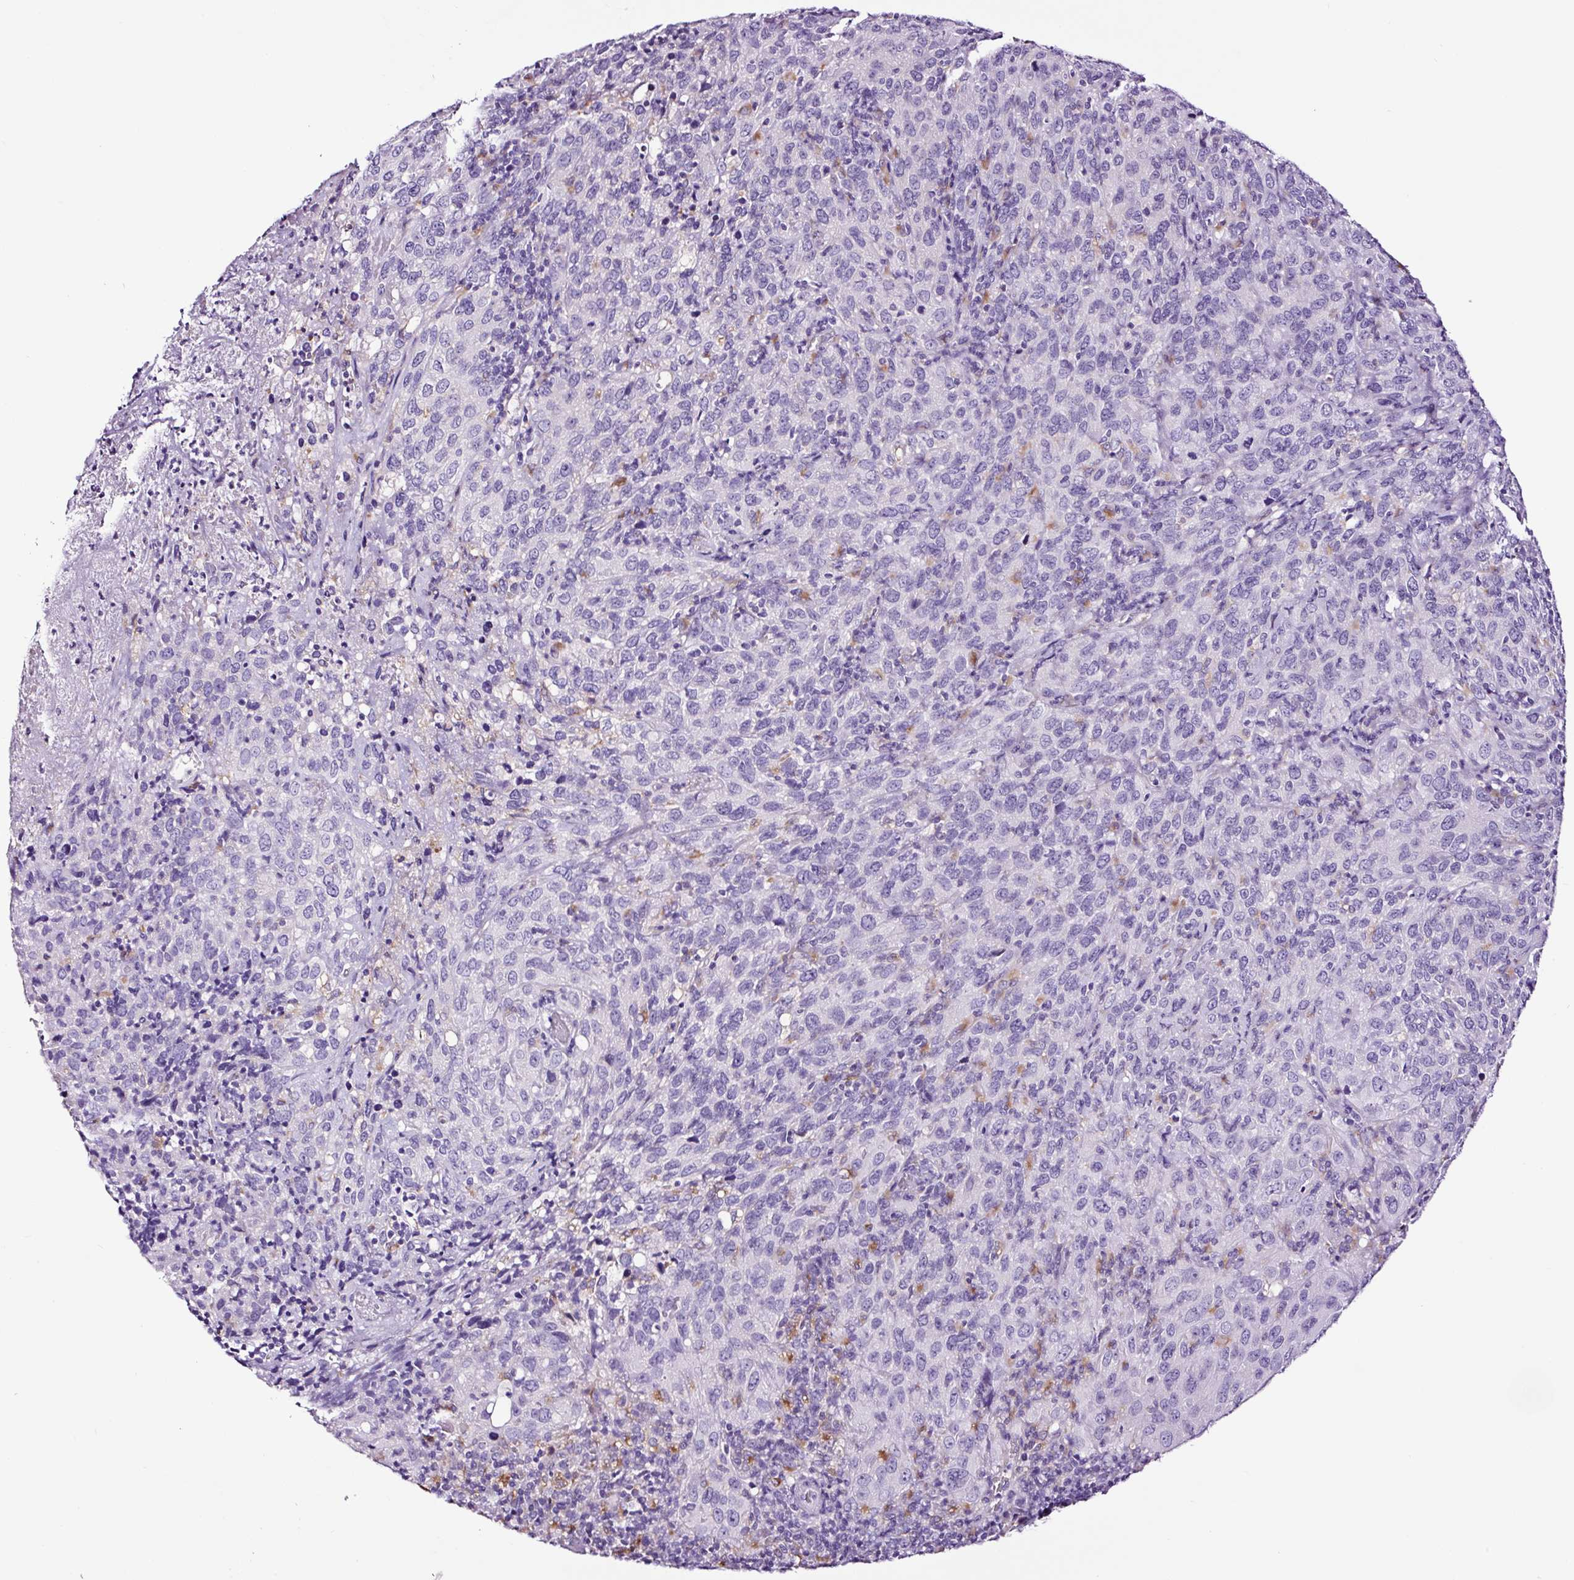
{"staining": {"intensity": "negative", "quantity": "none", "location": "none"}, "tissue": "cervical cancer", "cell_type": "Tumor cells", "image_type": "cancer", "snomed": [{"axis": "morphology", "description": "Squamous cell carcinoma, NOS"}, {"axis": "topography", "description": "Cervix"}], "caption": "DAB immunohistochemical staining of human cervical cancer displays no significant positivity in tumor cells.", "gene": "FBXL7", "patient": {"sex": "female", "age": 51}}